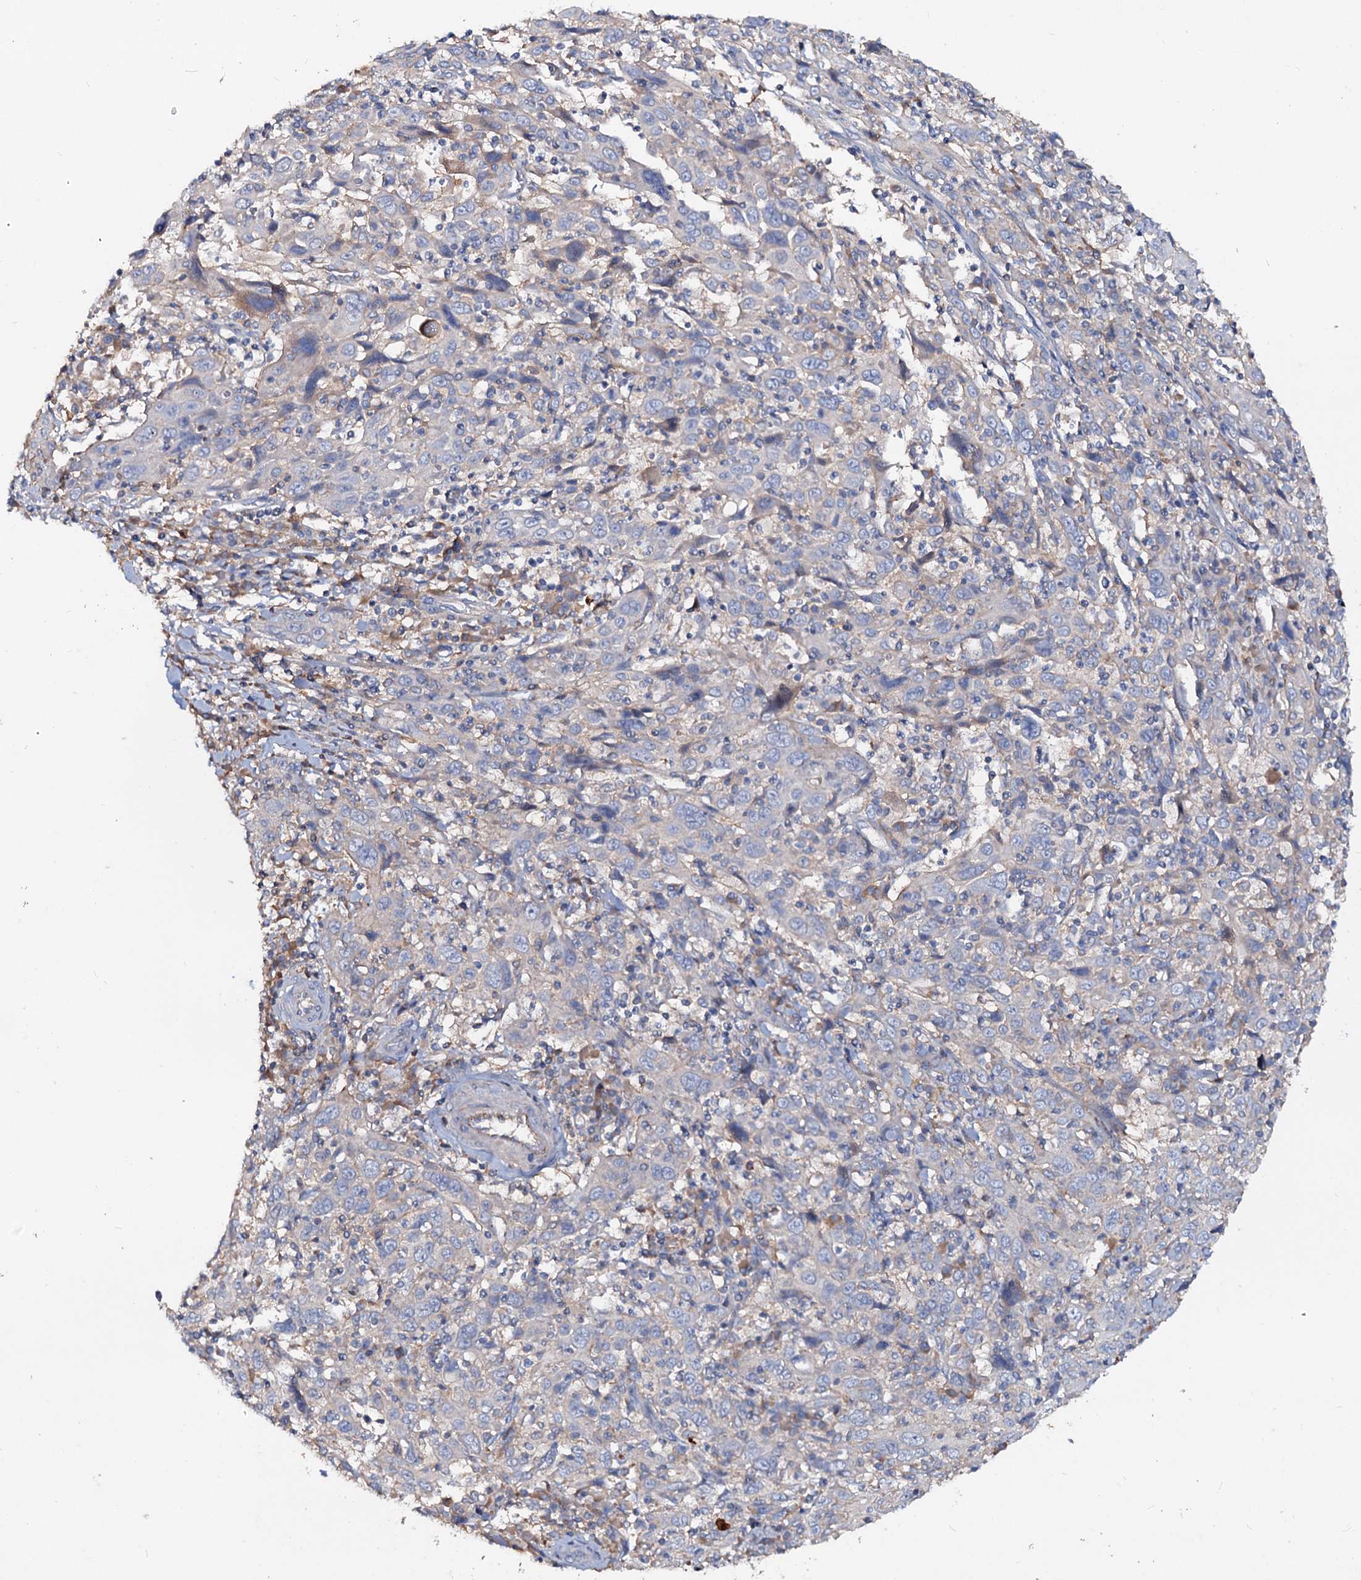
{"staining": {"intensity": "moderate", "quantity": "<25%", "location": "cytoplasmic/membranous"}, "tissue": "cervical cancer", "cell_type": "Tumor cells", "image_type": "cancer", "snomed": [{"axis": "morphology", "description": "Squamous cell carcinoma, NOS"}, {"axis": "topography", "description": "Cervix"}], "caption": "IHC image of squamous cell carcinoma (cervical) stained for a protein (brown), which shows low levels of moderate cytoplasmic/membranous staining in about <25% of tumor cells.", "gene": "ACY3", "patient": {"sex": "female", "age": 46}}